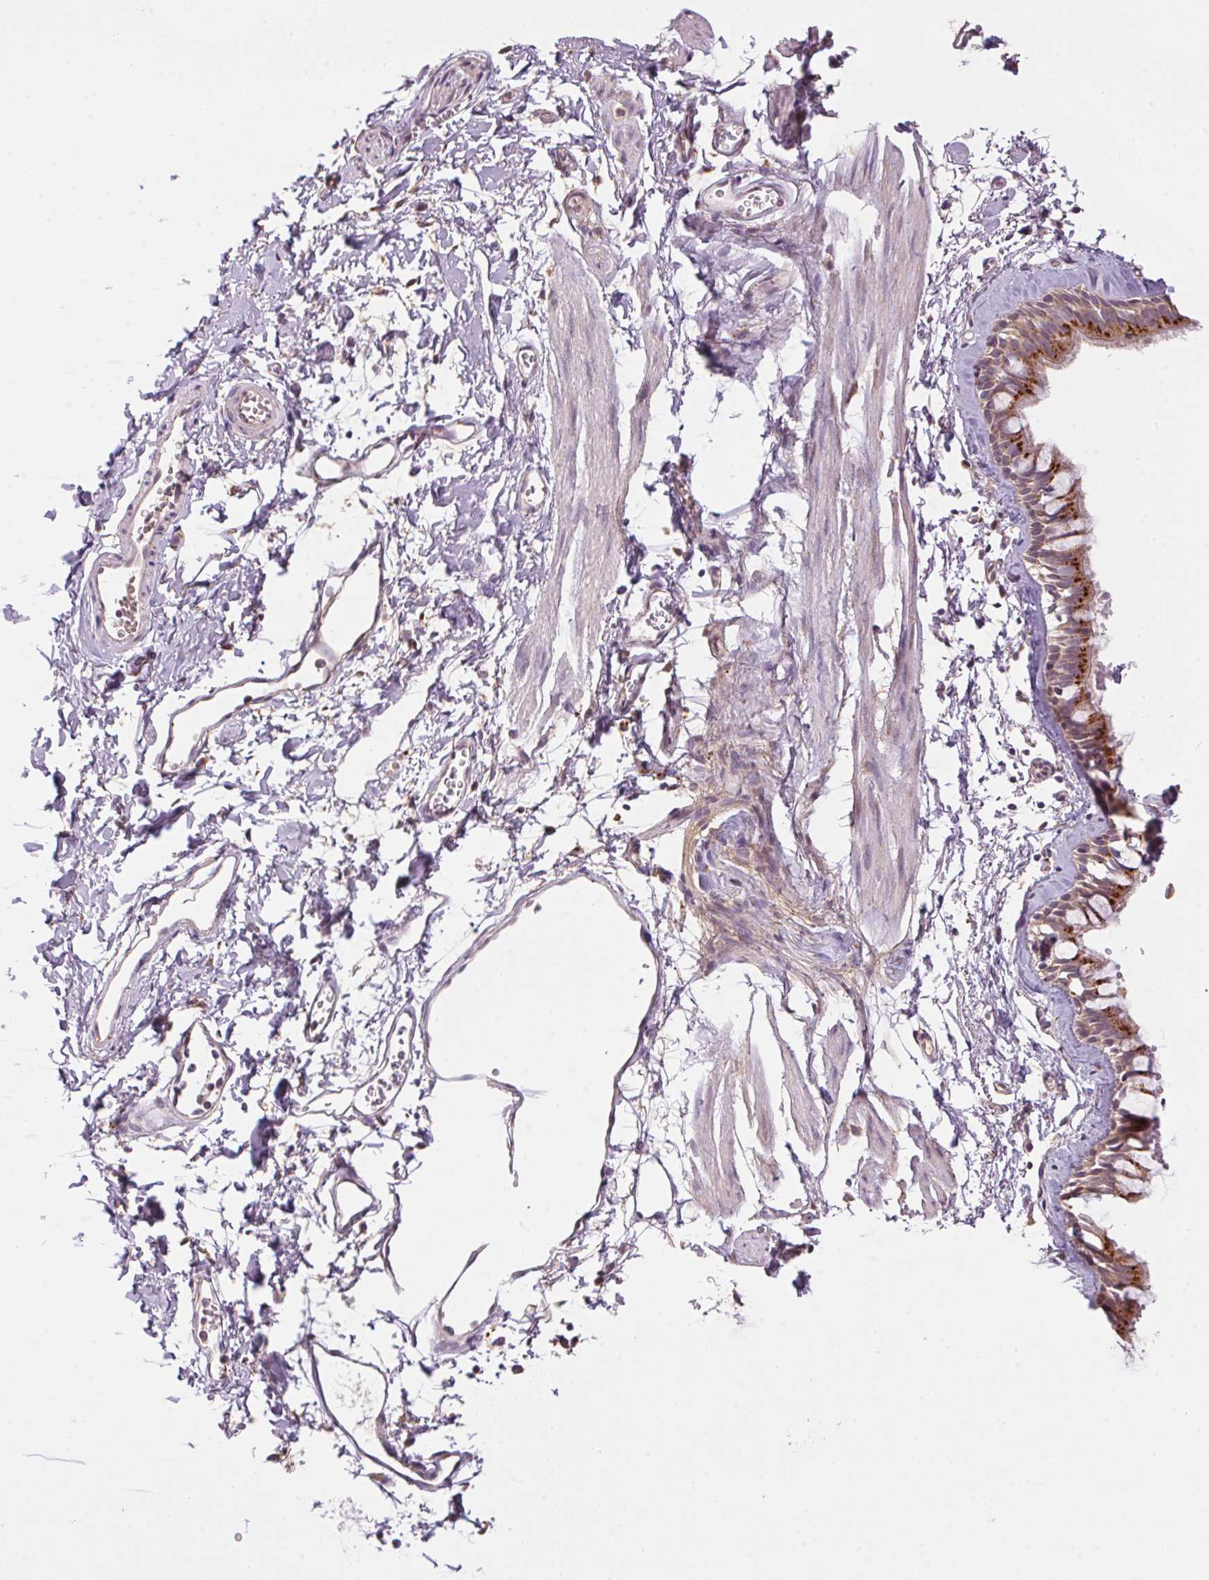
{"staining": {"intensity": "strong", "quantity": "25%-75%", "location": "cytoplasmic/membranous"}, "tissue": "bronchus", "cell_type": "Respiratory epithelial cells", "image_type": "normal", "snomed": [{"axis": "morphology", "description": "Normal tissue, NOS"}, {"axis": "topography", "description": "Cartilage tissue"}, {"axis": "topography", "description": "Bronchus"}], "caption": "Immunohistochemistry of benign human bronchus demonstrates high levels of strong cytoplasmic/membranous positivity in about 25%-75% of respiratory epithelial cells.", "gene": "ADH5", "patient": {"sex": "female", "age": 59}}